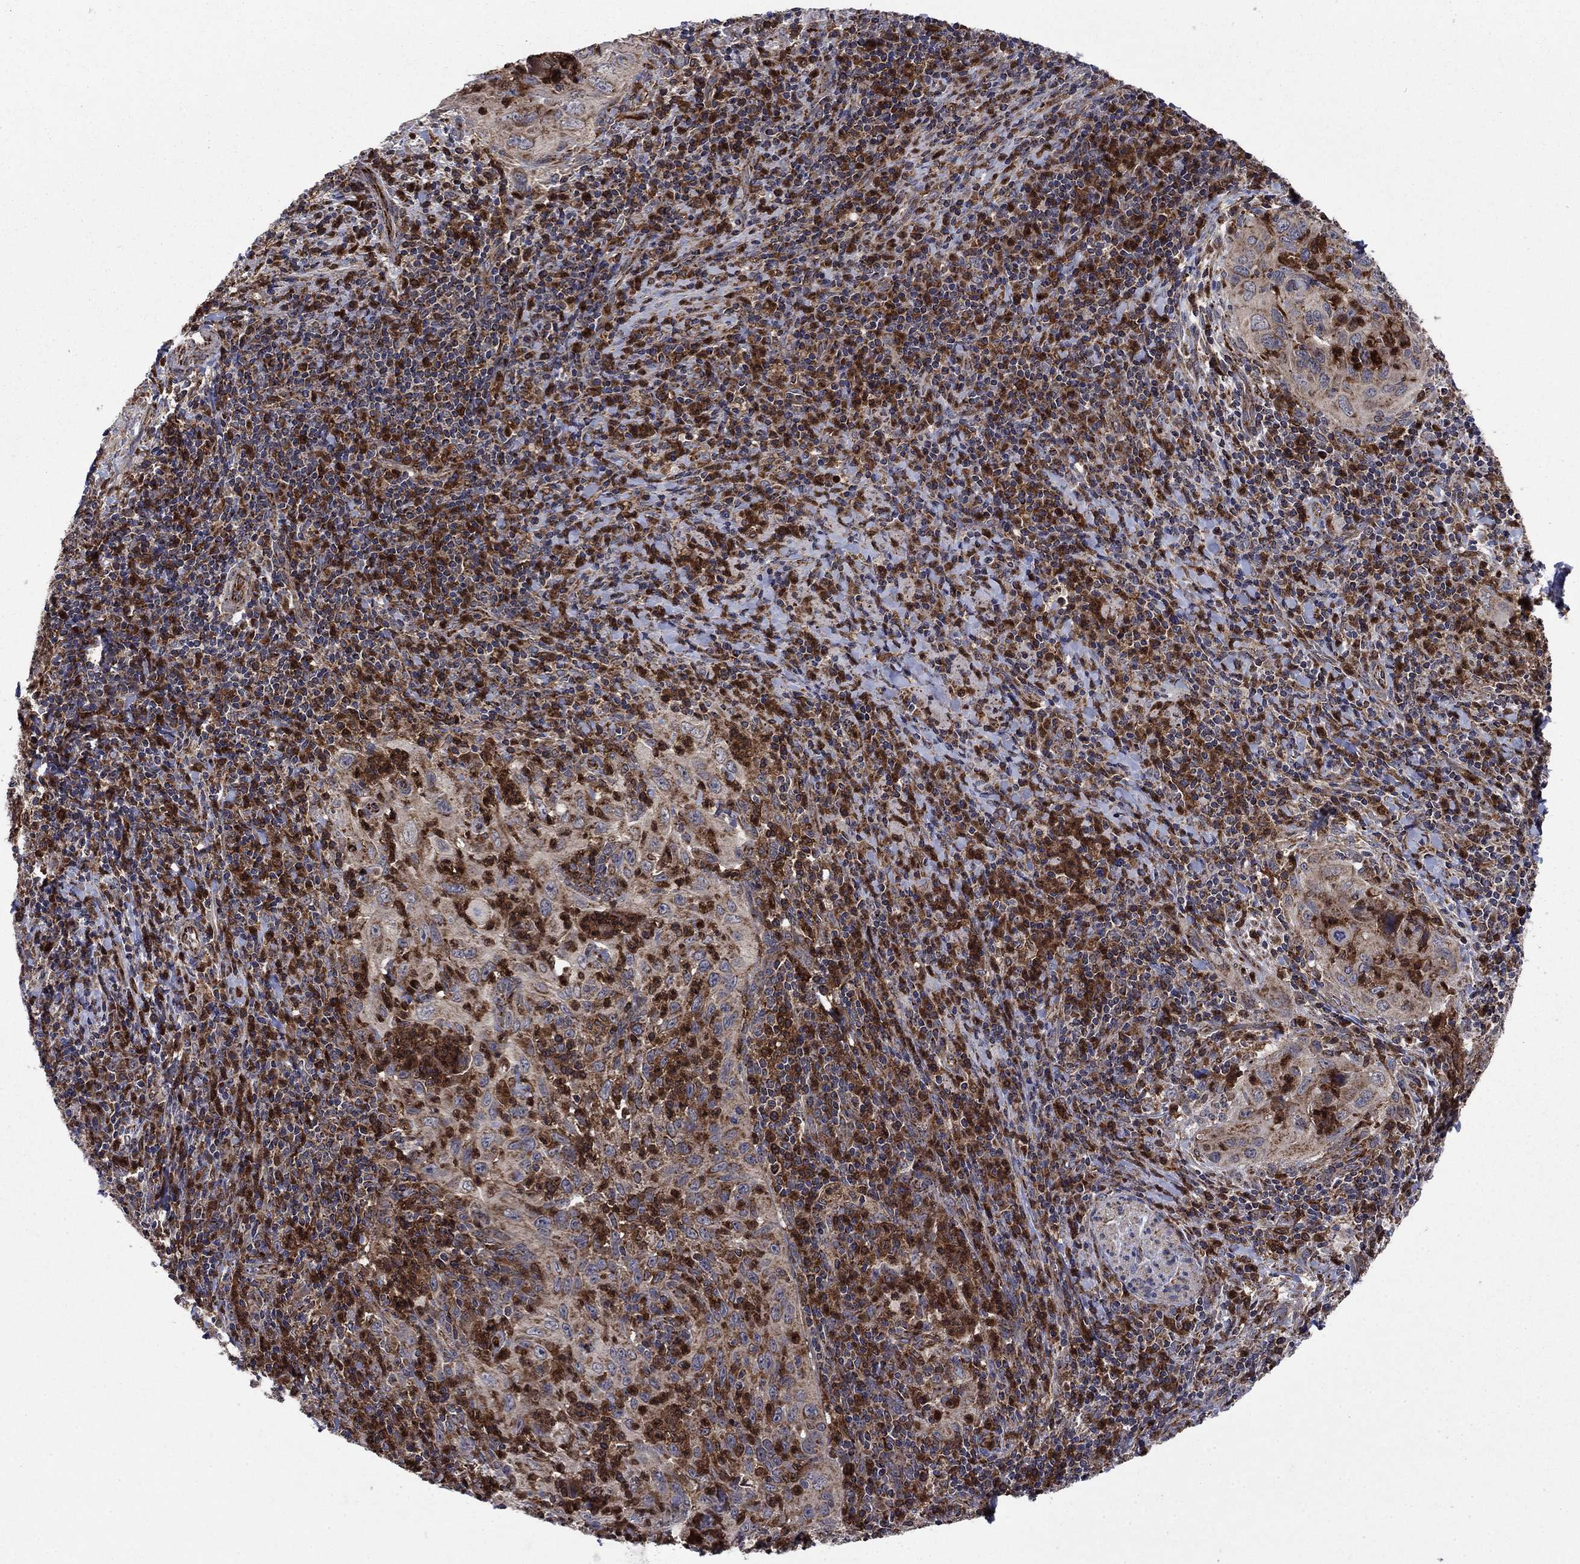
{"staining": {"intensity": "moderate", "quantity": "<25%", "location": "cytoplasmic/membranous"}, "tissue": "cervical cancer", "cell_type": "Tumor cells", "image_type": "cancer", "snomed": [{"axis": "morphology", "description": "Squamous cell carcinoma, NOS"}, {"axis": "topography", "description": "Cervix"}], "caption": "IHC (DAB (3,3'-diaminobenzidine)) staining of cervical cancer (squamous cell carcinoma) displays moderate cytoplasmic/membranous protein expression in about <25% of tumor cells. The staining was performed using DAB, with brown indicating positive protein expression. Nuclei are stained blue with hematoxylin.", "gene": "RNF19B", "patient": {"sex": "female", "age": 26}}